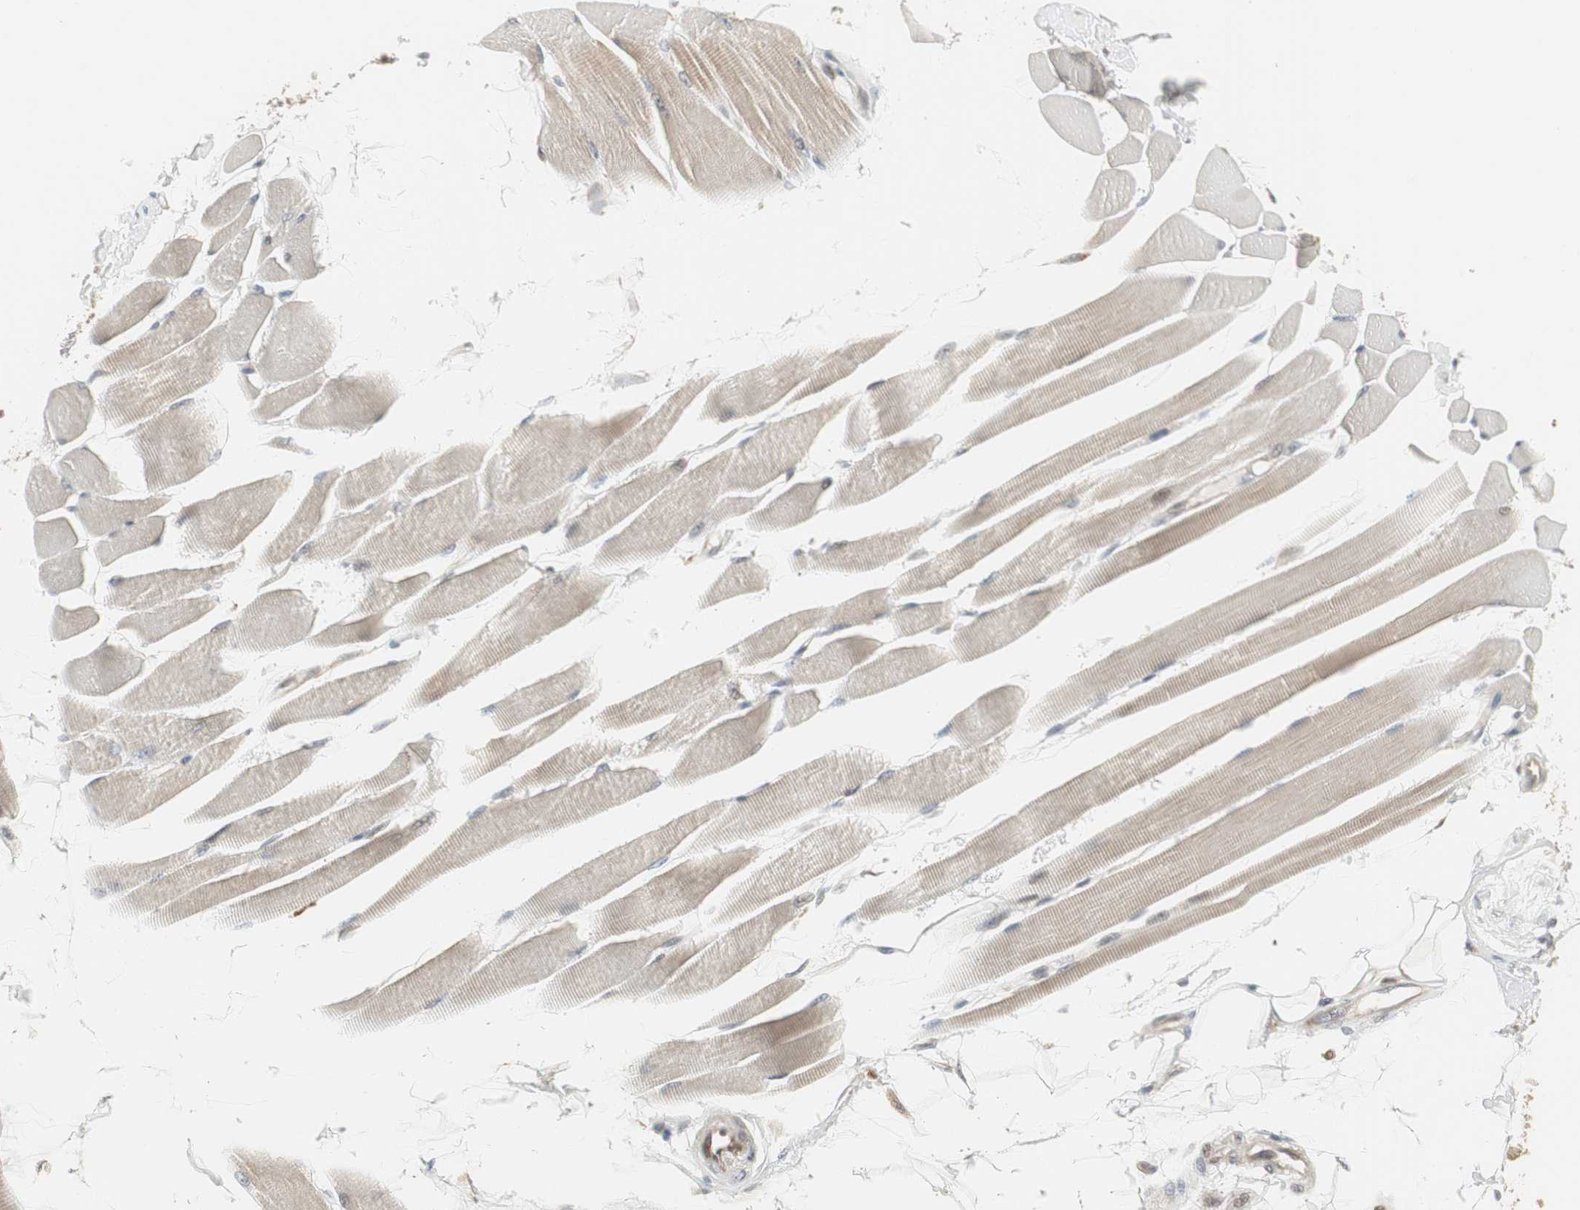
{"staining": {"intensity": "weak", "quantity": "<25%", "location": "cytoplasmic/membranous"}, "tissue": "skeletal muscle", "cell_type": "Myocytes", "image_type": "normal", "snomed": [{"axis": "morphology", "description": "Normal tissue, NOS"}, {"axis": "topography", "description": "Skeletal muscle"}, {"axis": "topography", "description": "Peripheral nerve tissue"}], "caption": "Immunohistochemical staining of benign human skeletal muscle reveals no significant positivity in myocytes. (DAB immunohistochemistry visualized using brightfield microscopy, high magnification).", "gene": "SNX4", "patient": {"sex": "female", "age": 84}}